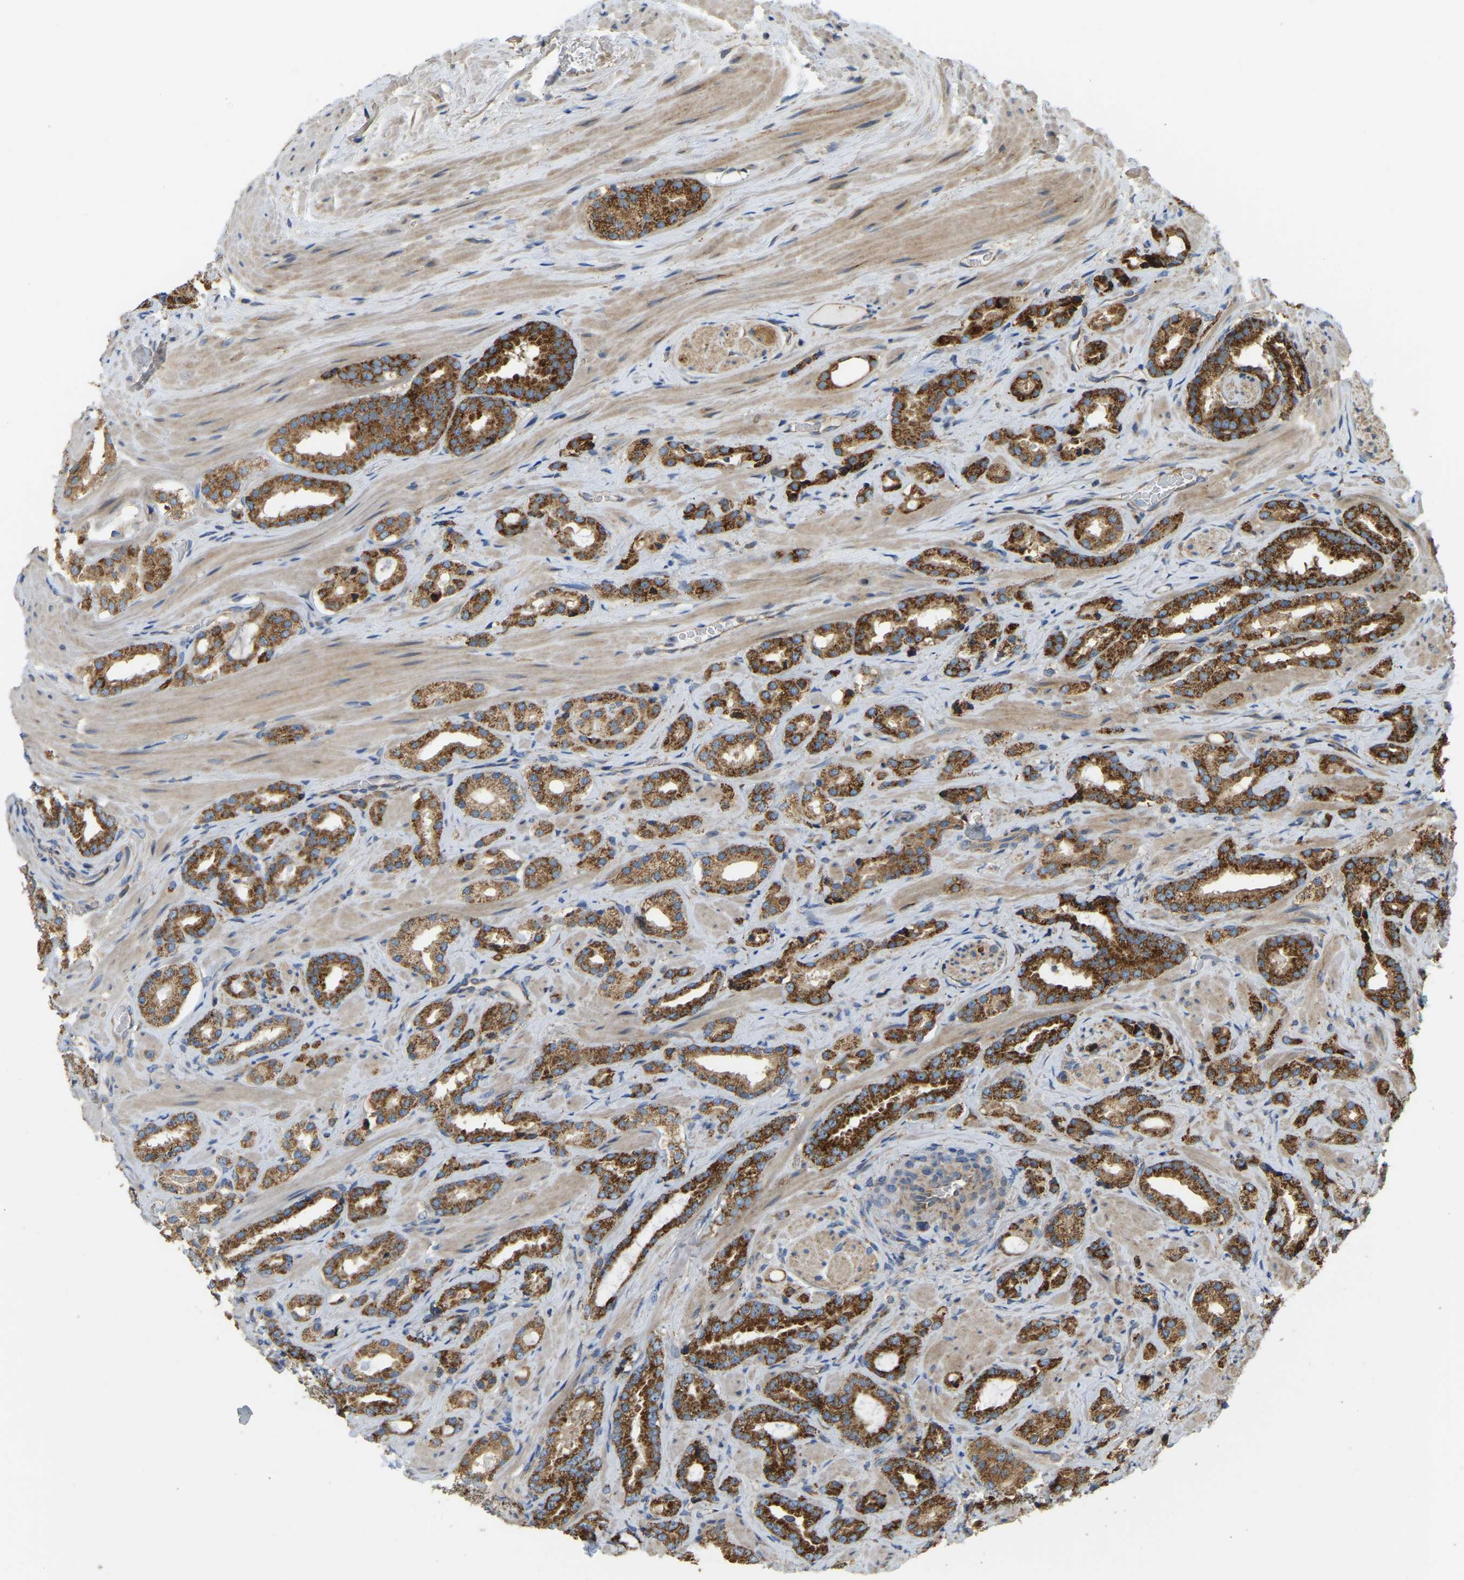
{"staining": {"intensity": "strong", "quantity": ">75%", "location": "cytoplasmic/membranous"}, "tissue": "prostate cancer", "cell_type": "Tumor cells", "image_type": "cancer", "snomed": [{"axis": "morphology", "description": "Adenocarcinoma, High grade"}, {"axis": "topography", "description": "Prostate"}], "caption": "IHC micrograph of adenocarcinoma (high-grade) (prostate) stained for a protein (brown), which demonstrates high levels of strong cytoplasmic/membranous expression in approximately >75% of tumor cells.", "gene": "PSMD7", "patient": {"sex": "male", "age": 64}}